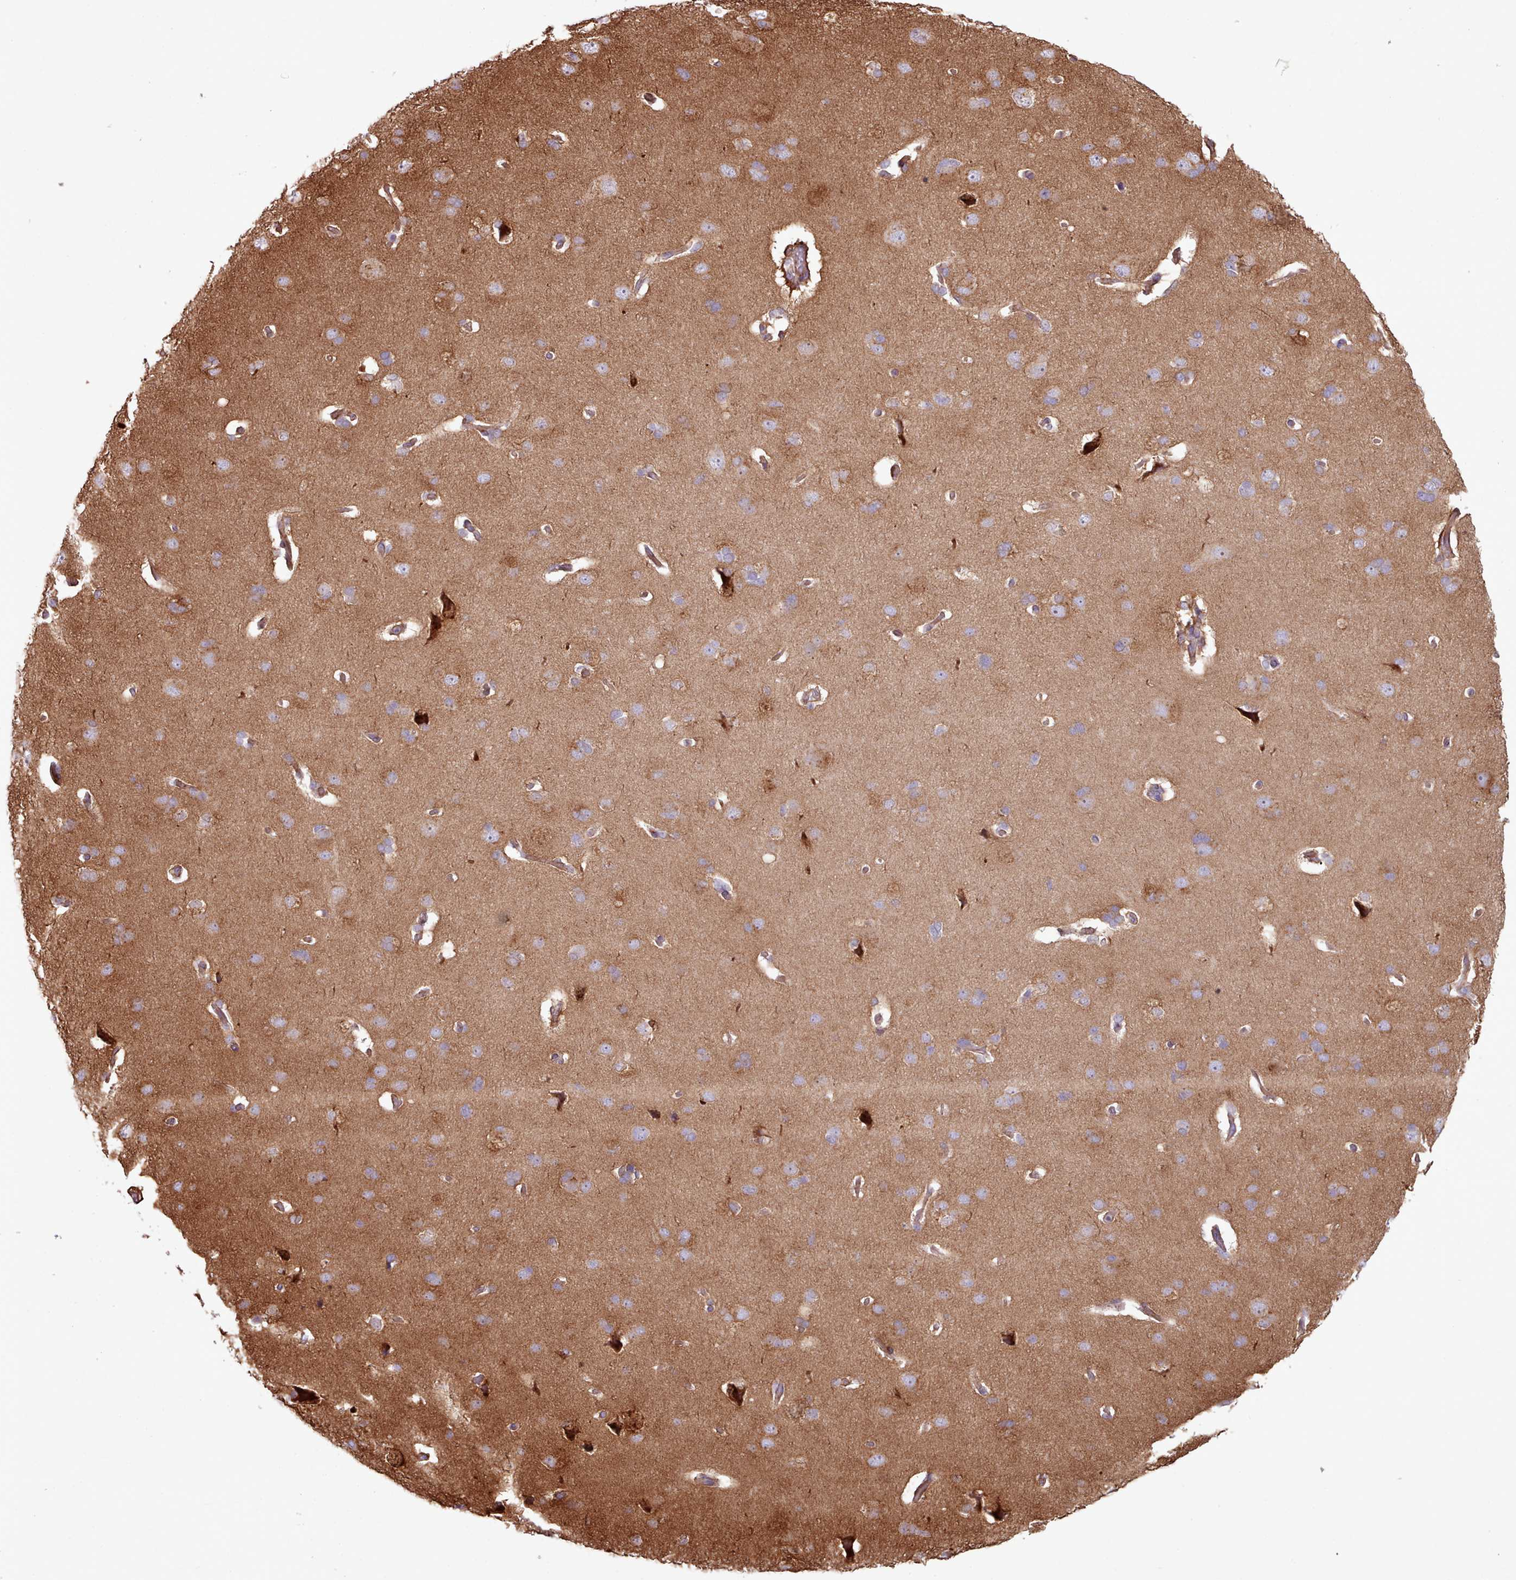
{"staining": {"intensity": "moderate", "quantity": "25%-75%", "location": "cytoplasmic/membranous"}, "tissue": "cerebral cortex", "cell_type": "Endothelial cells", "image_type": "normal", "snomed": [{"axis": "morphology", "description": "Normal tissue, NOS"}, {"axis": "topography", "description": "Cerebral cortex"}], "caption": "Protein staining by immunohistochemistry (IHC) displays moderate cytoplasmic/membranous expression in about 25%-75% of endothelial cells in normal cerebral cortex. The protein is shown in brown color, while the nuclei are stained blue.", "gene": "PPP3R1", "patient": {"sex": "male", "age": 62}}